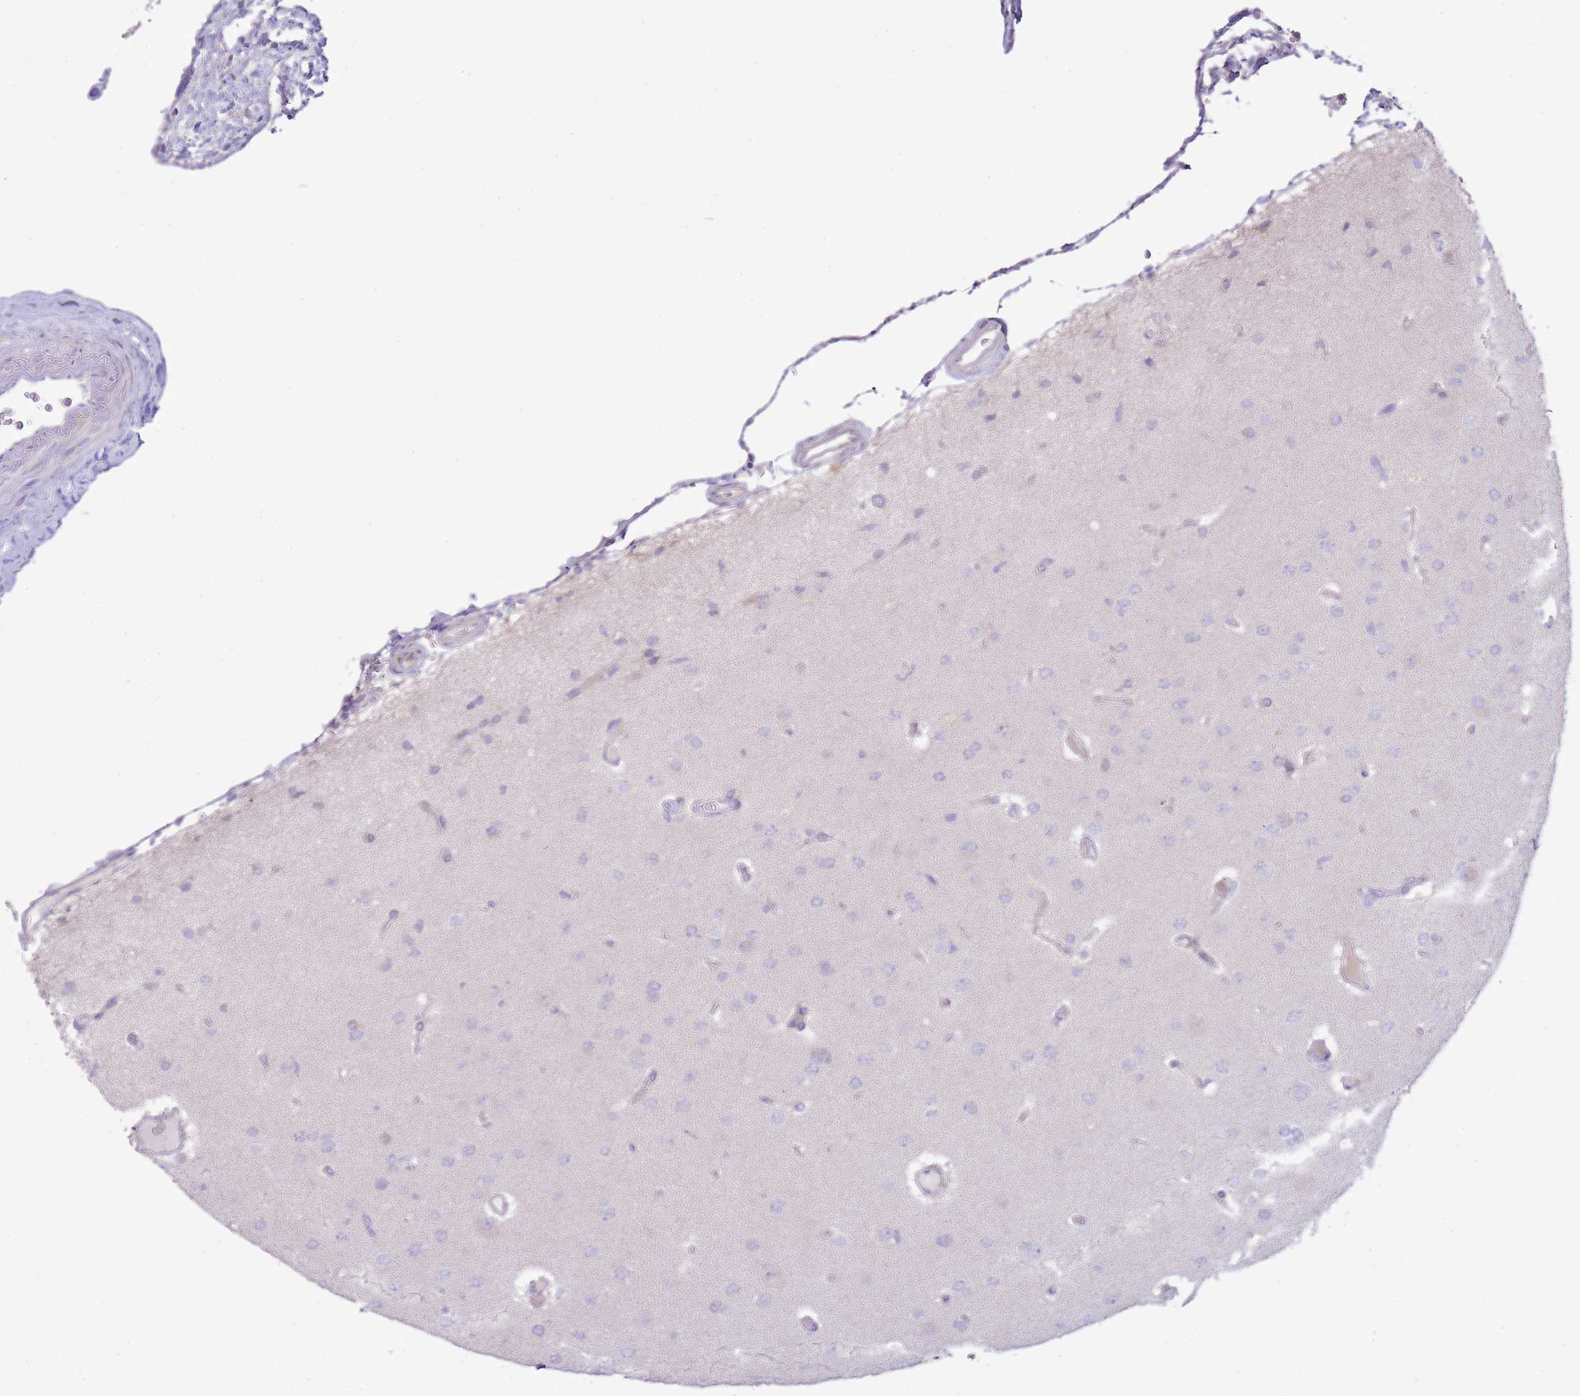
{"staining": {"intensity": "negative", "quantity": "none", "location": "none"}, "tissue": "glioma", "cell_type": "Tumor cells", "image_type": "cancer", "snomed": [{"axis": "morphology", "description": "Glioma, malignant, High grade"}, {"axis": "topography", "description": "Brain"}], "caption": "IHC histopathology image of neoplastic tissue: human glioma stained with DAB (3,3'-diaminobenzidine) exhibits no significant protein positivity in tumor cells. (DAB immunohistochemistry visualized using brightfield microscopy, high magnification).", "gene": "OAZ2", "patient": {"sex": "male", "age": 77}}